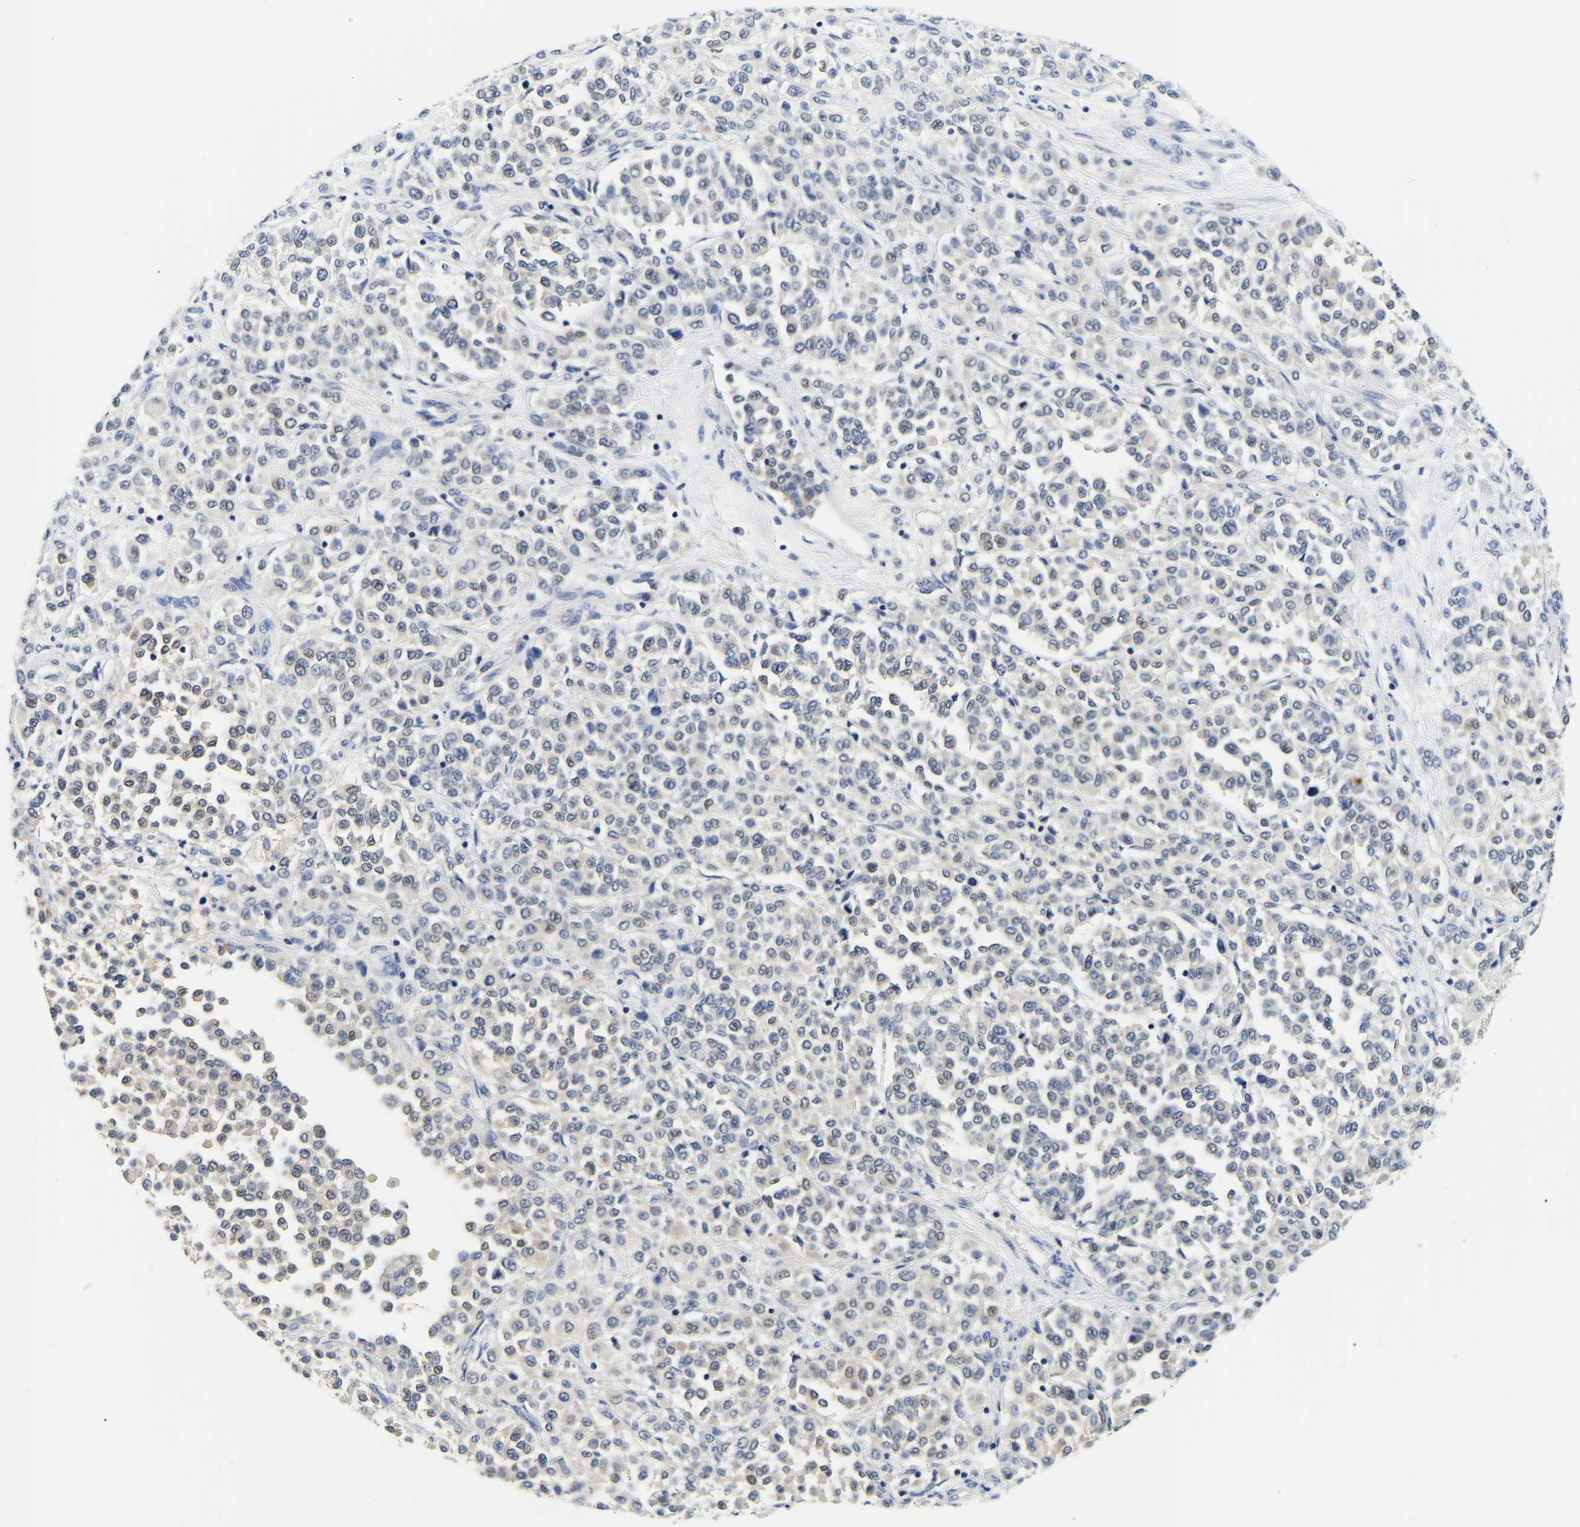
{"staining": {"intensity": "weak", "quantity": "<25%", "location": "cytoplasmic/membranous"}, "tissue": "melanoma", "cell_type": "Tumor cells", "image_type": "cancer", "snomed": [{"axis": "morphology", "description": "Malignant melanoma, Metastatic site"}, {"axis": "topography", "description": "Pancreas"}], "caption": "A histopathology image of human melanoma is negative for staining in tumor cells.", "gene": "UCHL3", "patient": {"sex": "female", "age": 30}}